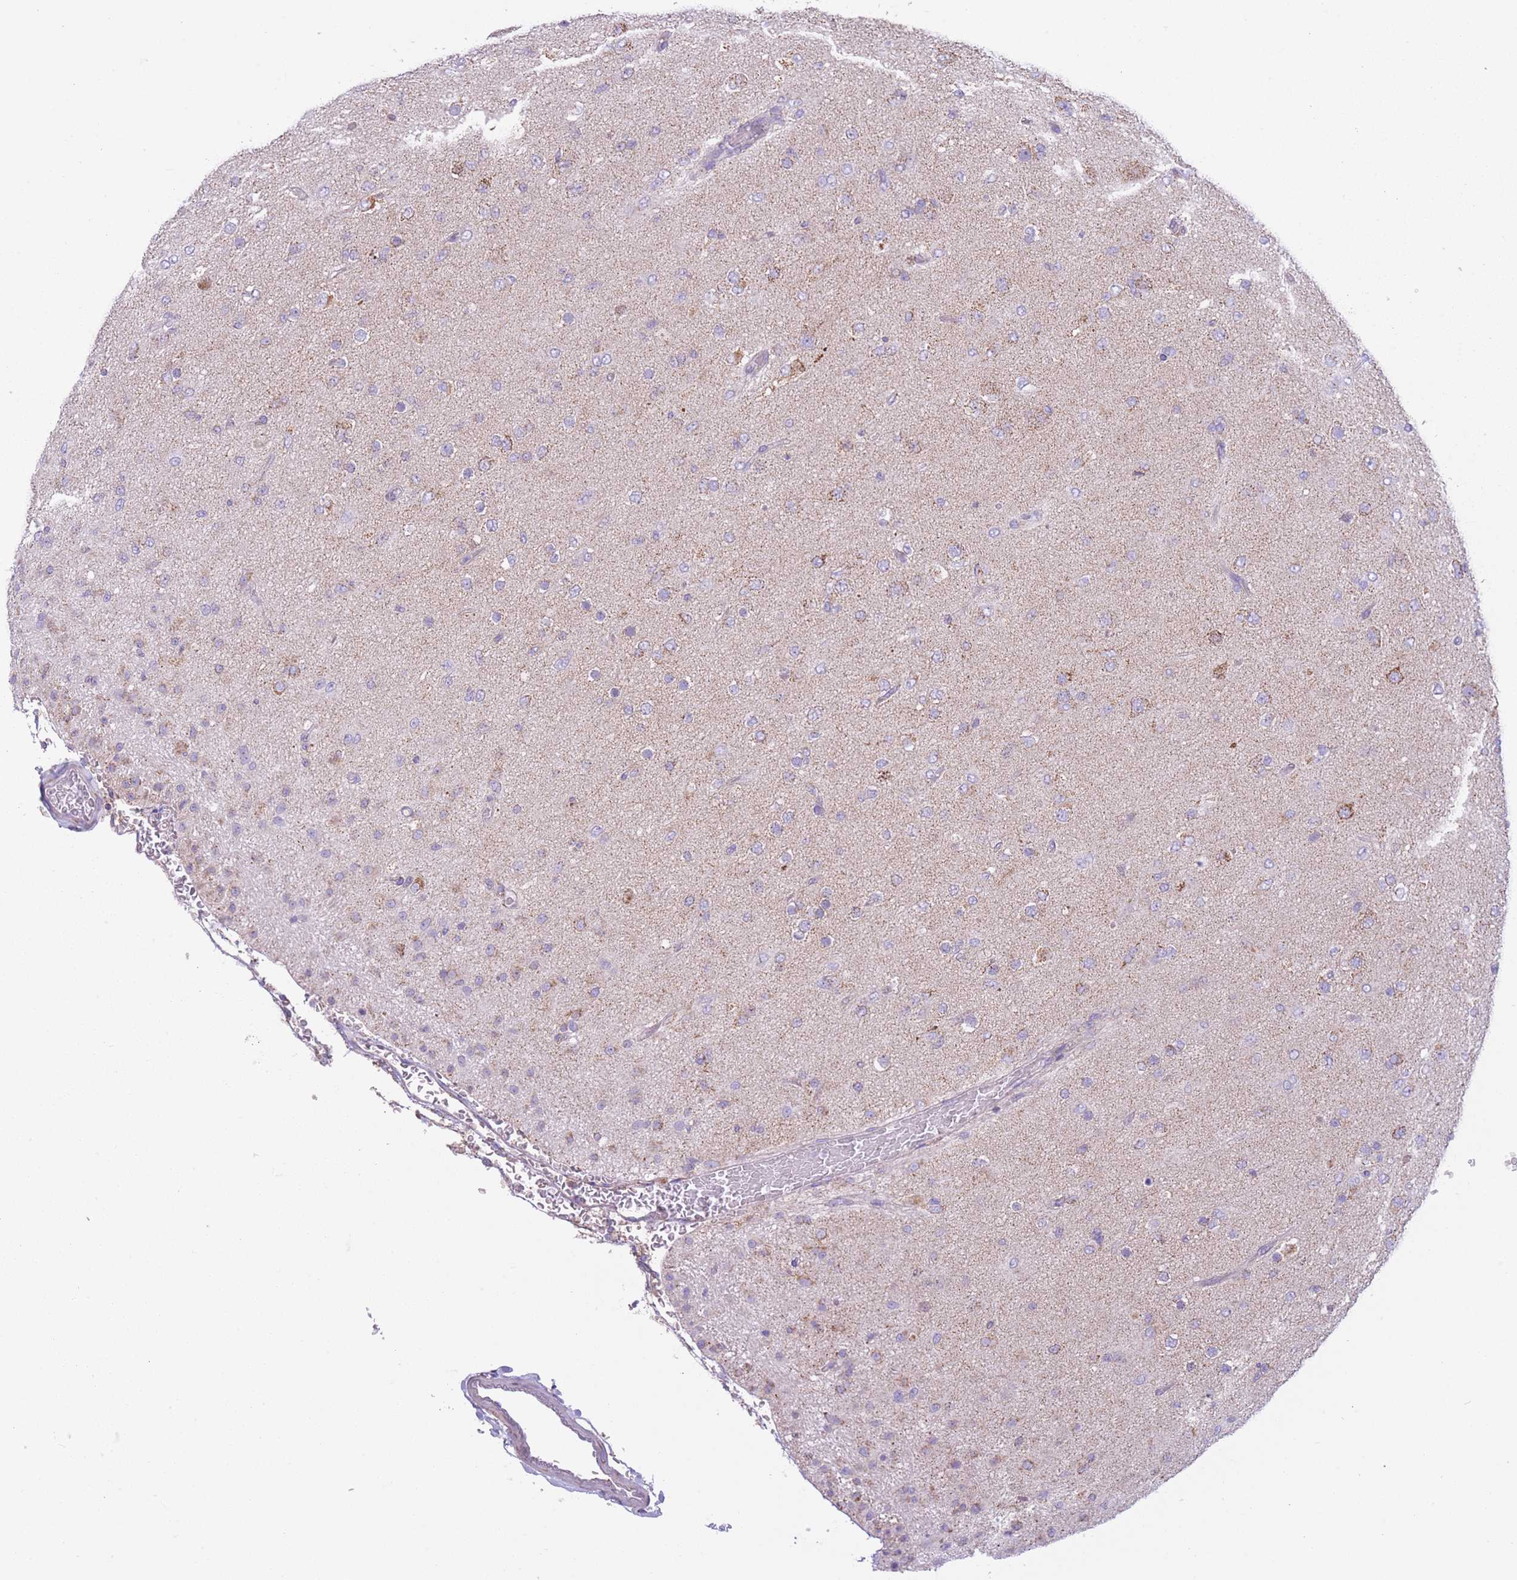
{"staining": {"intensity": "weak", "quantity": "<25%", "location": "cytoplasmic/membranous"}, "tissue": "glioma", "cell_type": "Tumor cells", "image_type": "cancer", "snomed": [{"axis": "morphology", "description": "Glioma, malignant, Low grade"}, {"axis": "topography", "description": "Brain"}], "caption": "Tumor cells are negative for protein expression in human glioma.", "gene": "PDHA1", "patient": {"sex": "male", "age": 65}}